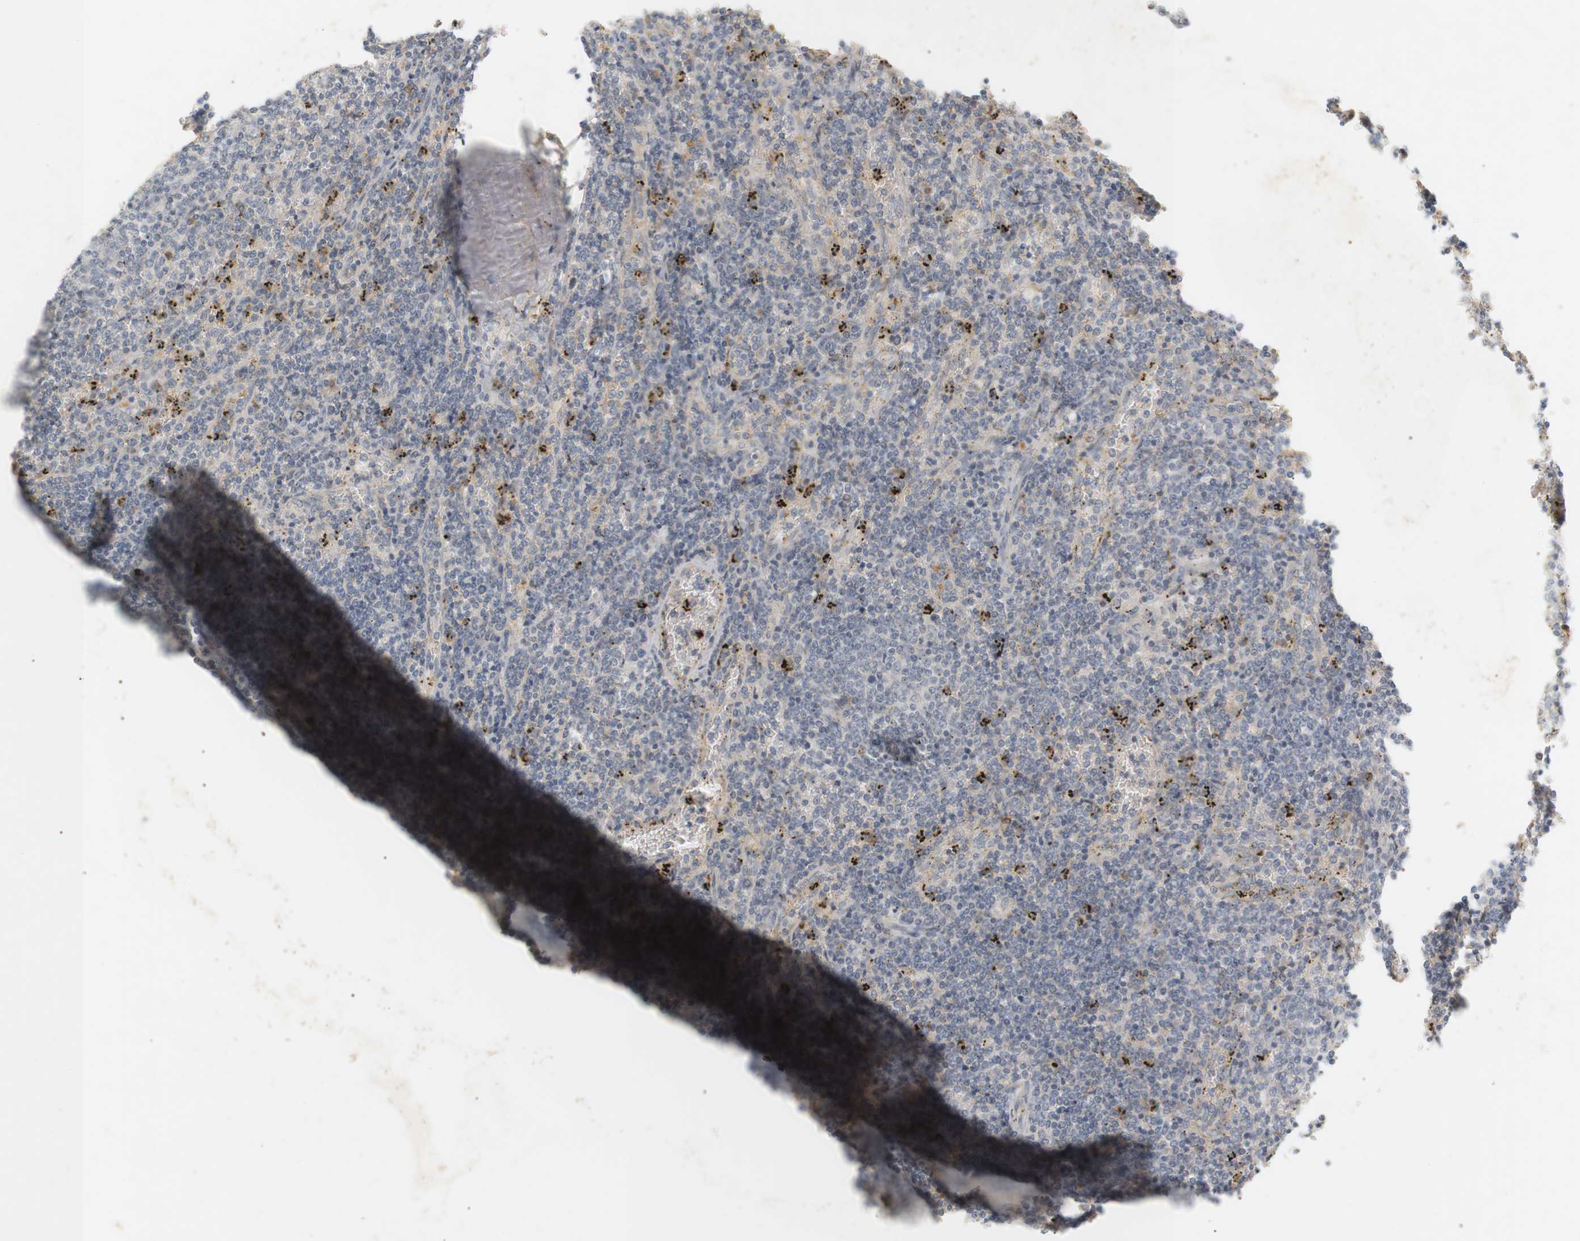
{"staining": {"intensity": "weak", "quantity": "<25%", "location": "cytoplasmic/membranous"}, "tissue": "lymphoma", "cell_type": "Tumor cells", "image_type": "cancer", "snomed": [{"axis": "morphology", "description": "Malignant lymphoma, non-Hodgkin's type, Low grade"}, {"axis": "topography", "description": "Spleen"}], "caption": "Immunohistochemistry (IHC) of lymphoma shows no positivity in tumor cells. Brightfield microscopy of IHC stained with DAB (brown) and hematoxylin (blue), captured at high magnification.", "gene": "RTN3", "patient": {"sex": "female", "age": 50}}